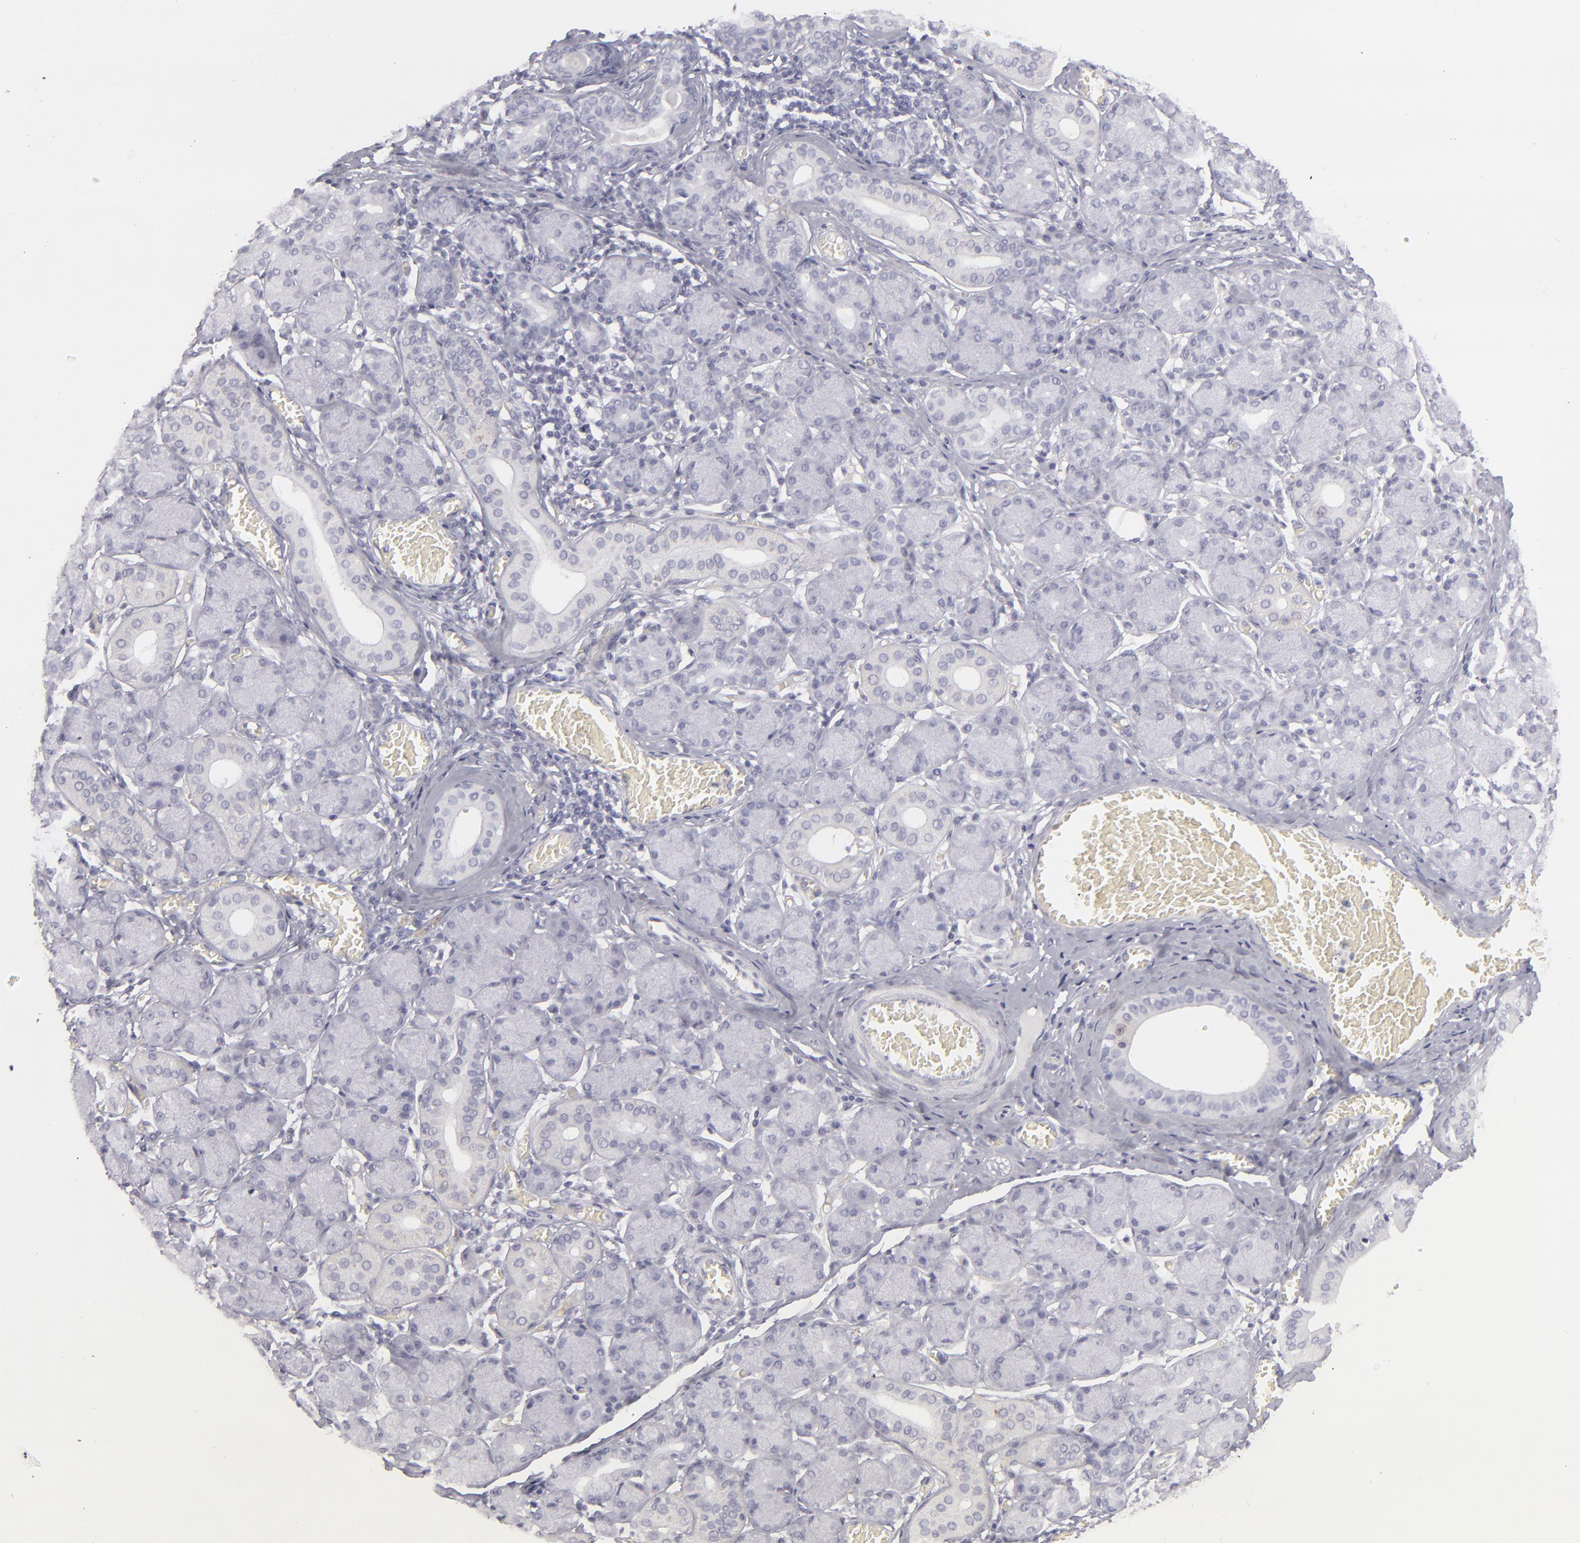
{"staining": {"intensity": "weak", "quantity": "<25%", "location": "cytoplasmic/membranous"}, "tissue": "salivary gland", "cell_type": "Glandular cells", "image_type": "normal", "snomed": [{"axis": "morphology", "description": "Normal tissue, NOS"}, {"axis": "topography", "description": "Salivary gland"}], "caption": "An immunohistochemistry micrograph of normal salivary gland is shown. There is no staining in glandular cells of salivary gland.", "gene": "FLG", "patient": {"sex": "female", "age": 24}}